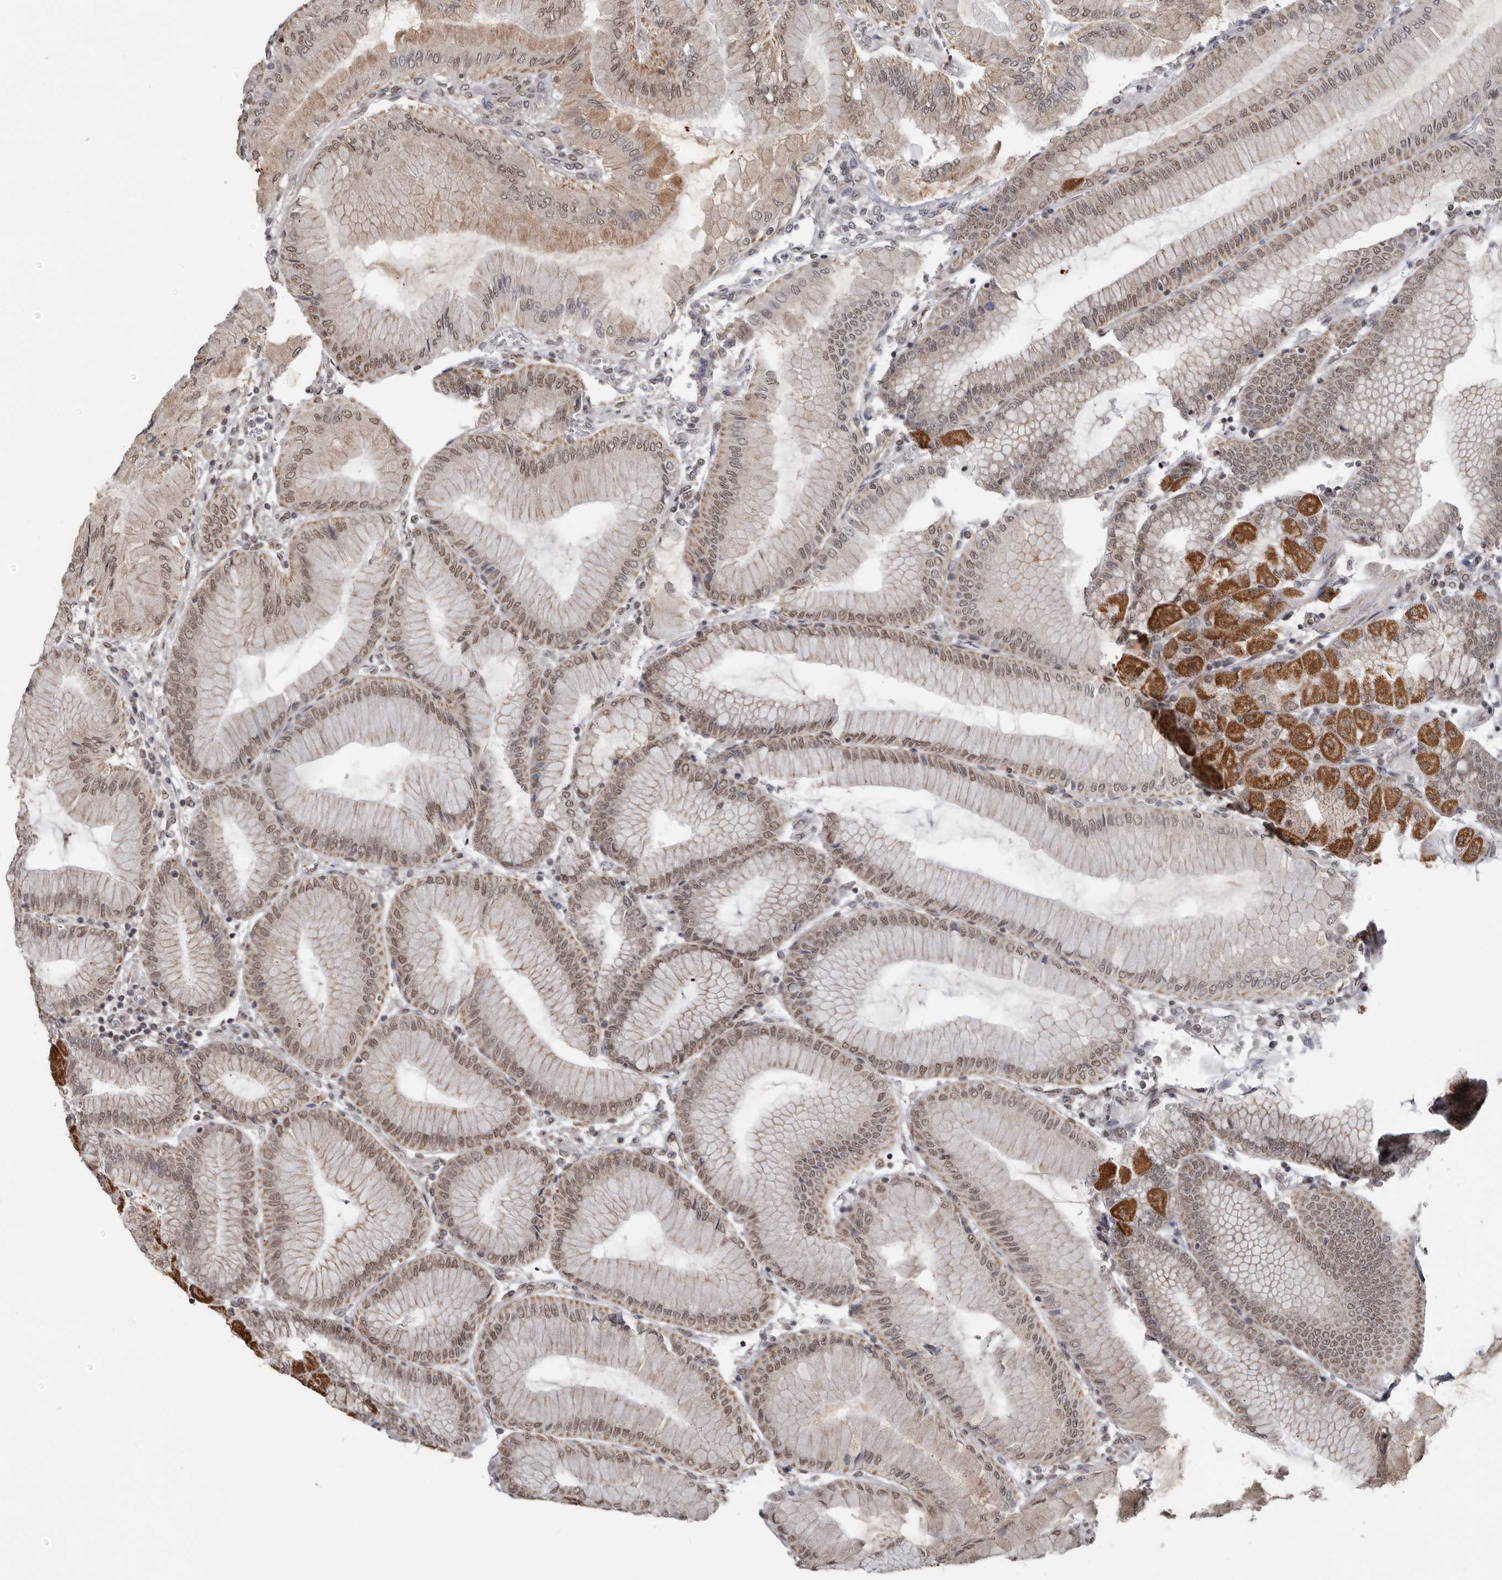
{"staining": {"intensity": "moderate", "quantity": ">75%", "location": "cytoplasmic/membranous,nuclear"}, "tissue": "stomach", "cell_type": "Glandular cells", "image_type": "normal", "snomed": [{"axis": "morphology", "description": "Normal tissue, NOS"}, {"axis": "topography", "description": "Stomach, upper"}], "caption": "Moderate cytoplasmic/membranous,nuclear protein staining is seen in about >75% of glandular cells in stomach.", "gene": "MOGAT2", "patient": {"sex": "female", "age": 56}}